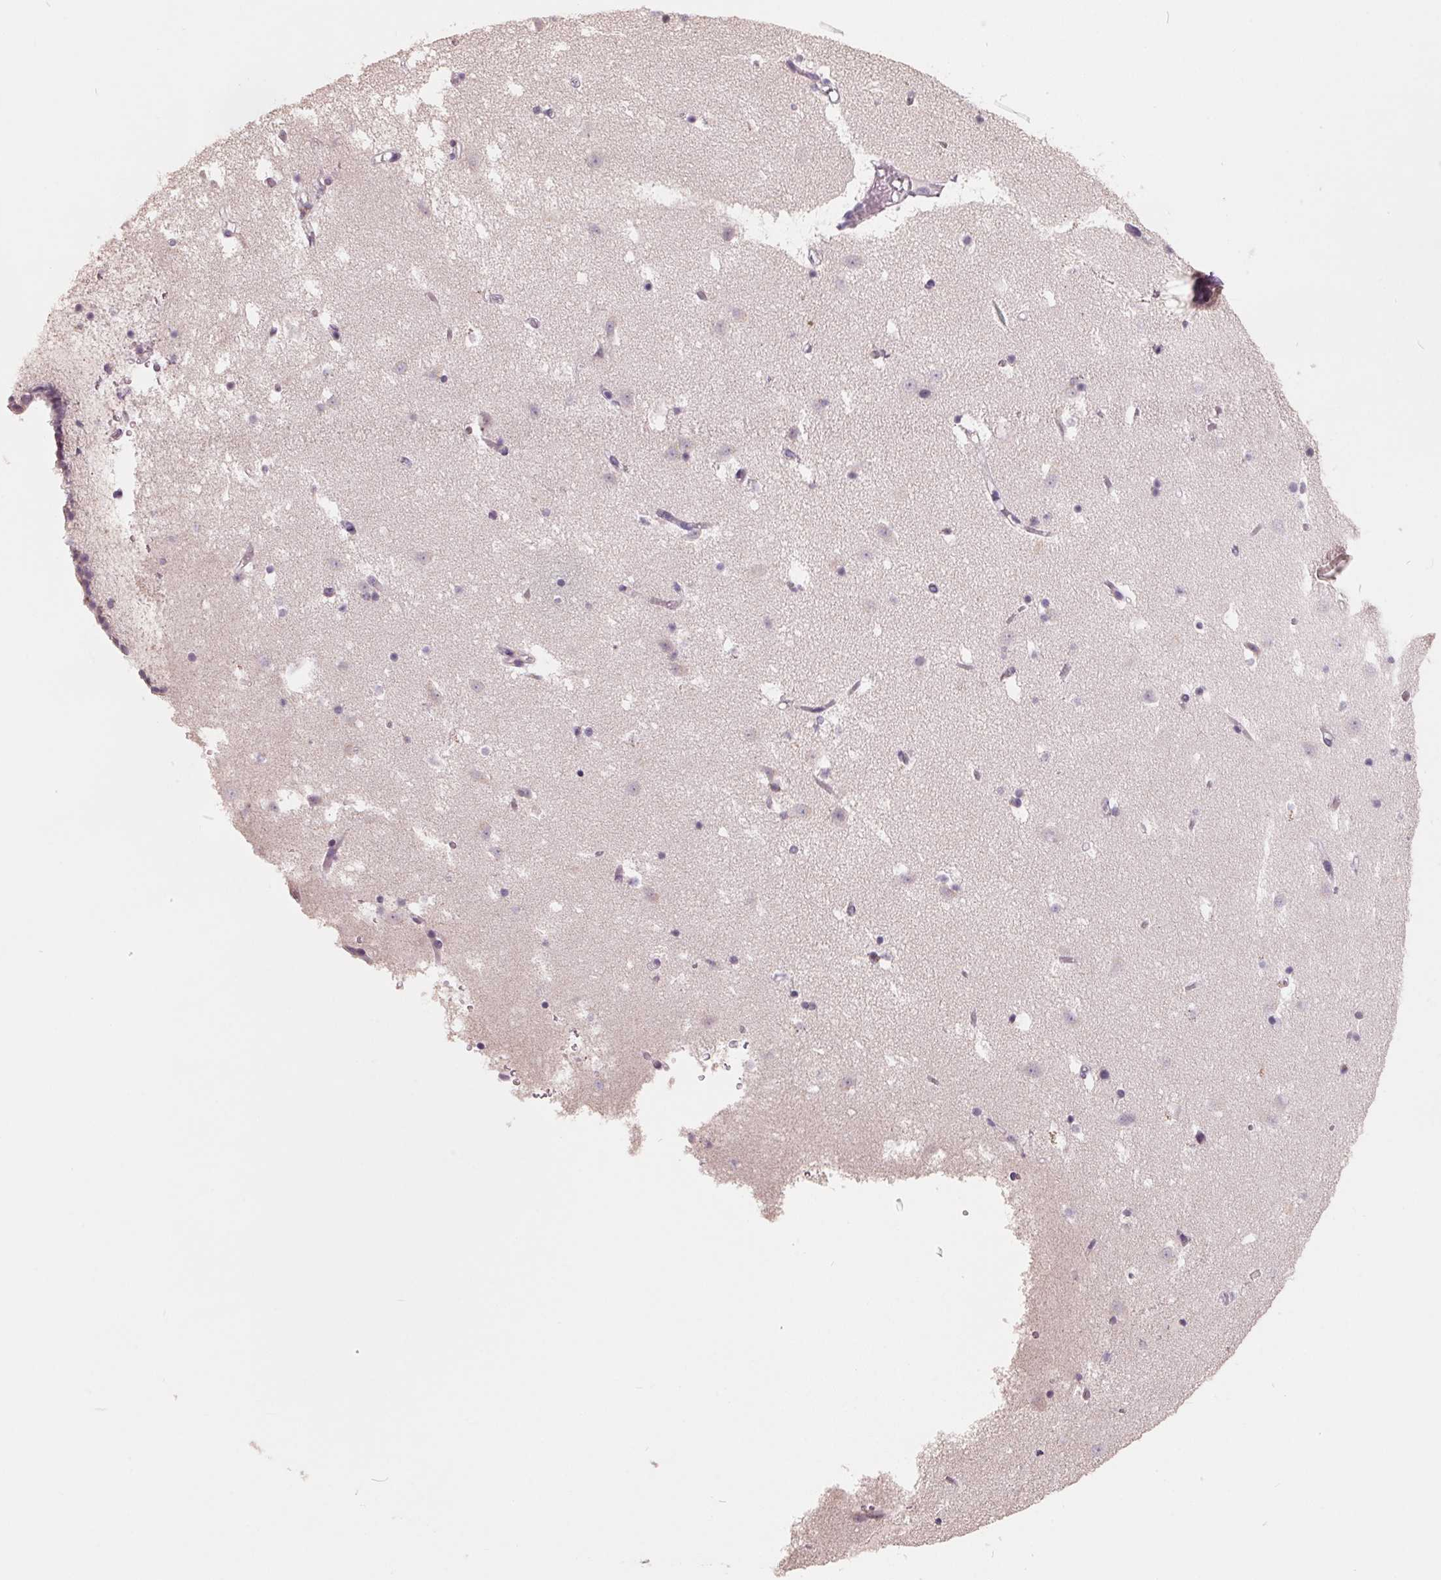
{"staining": {"intensity": "negative", "quantity": "none", "location": "none"}, "tissue": "caudate", "cell_type": "Glial cells", "image_type": "normal", "snomed": [{"axis": "morphology", "description": "Normal tissue, NOS"}, {"axis": "topography", "description": "Lateral ventricle wall"}], "caption": "DAB immunohistochemical staining of normal human caudate demonstrates no significant positivity in glial cells.", "gene": "FTCD", "patient": {"sex": "female", "age": 42}}